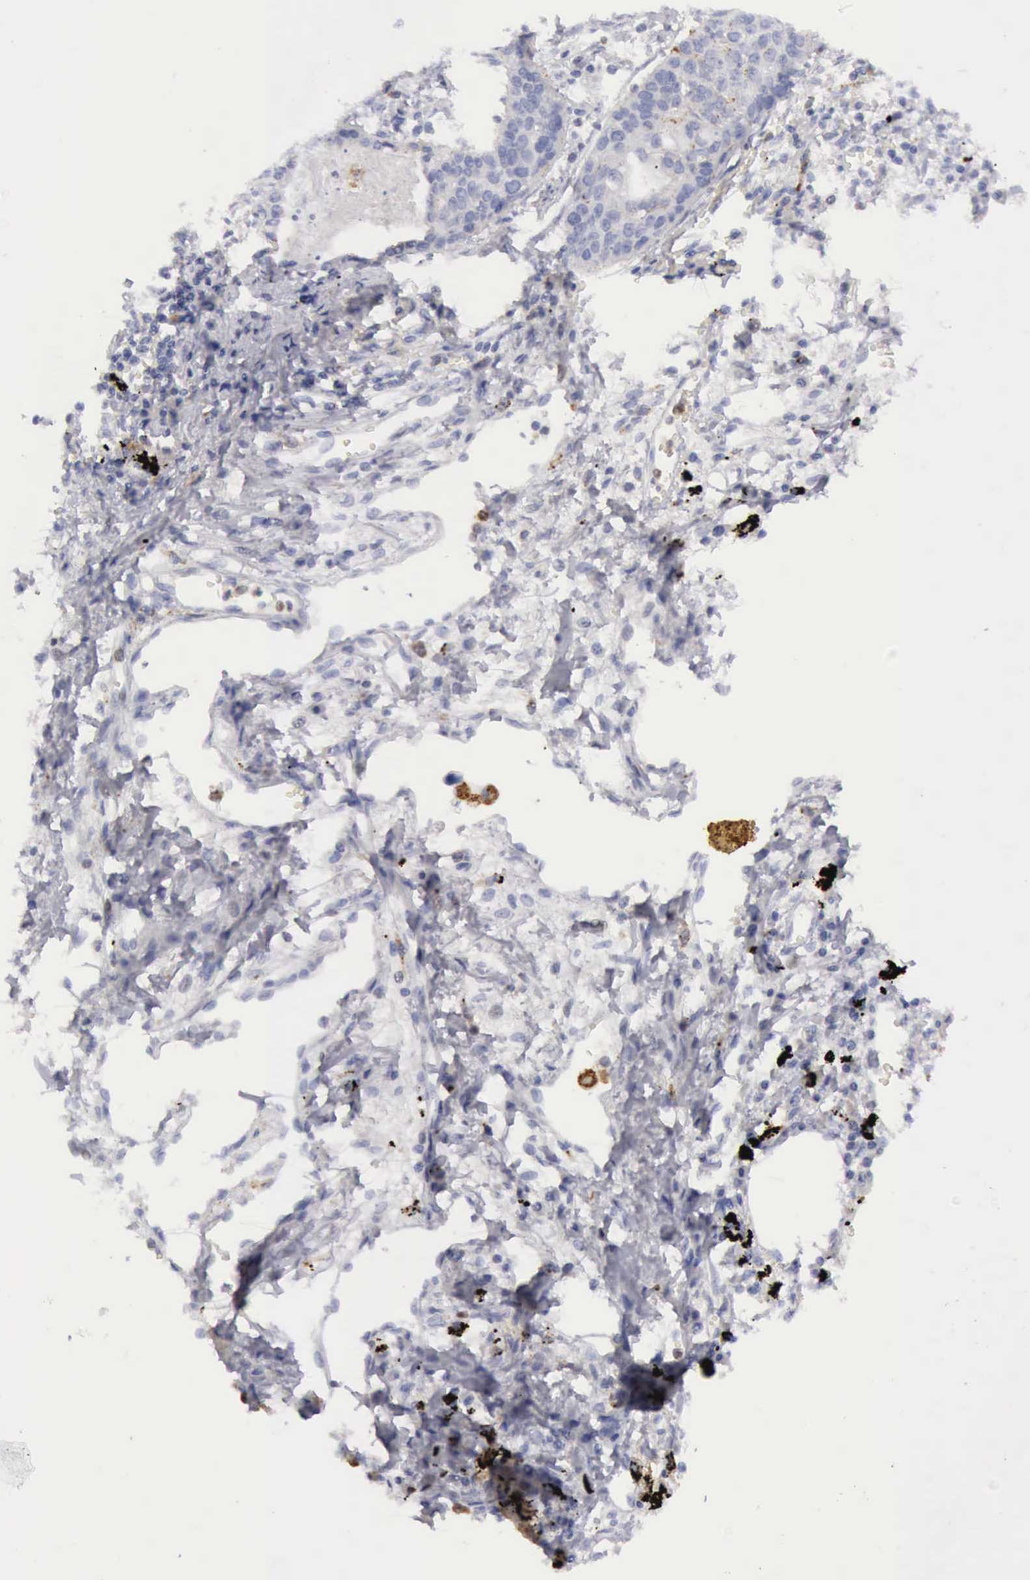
{"staining": {"intensity": "negative", "quantity": "none", "location": "none"}, "tissue": "lung cancer", "cell_type": "Tumor cells", "image_type": "cancer", "snomed": [{"axis": "morphology", "description": "Squamous cell carcinoma, NOS"}, {"axis": "topography", "description": "Lung"}], "caption": "This photomicrograph is of lung cancer (squamous cell carcinoma) stained with immunohistochemistry (IHC) to label a protein in brown with the nuclei are counter-stained blue. There is no positivity in tumor cells.", "gene": "CTSS", "patient": {"sex": "male", "age": 71}}